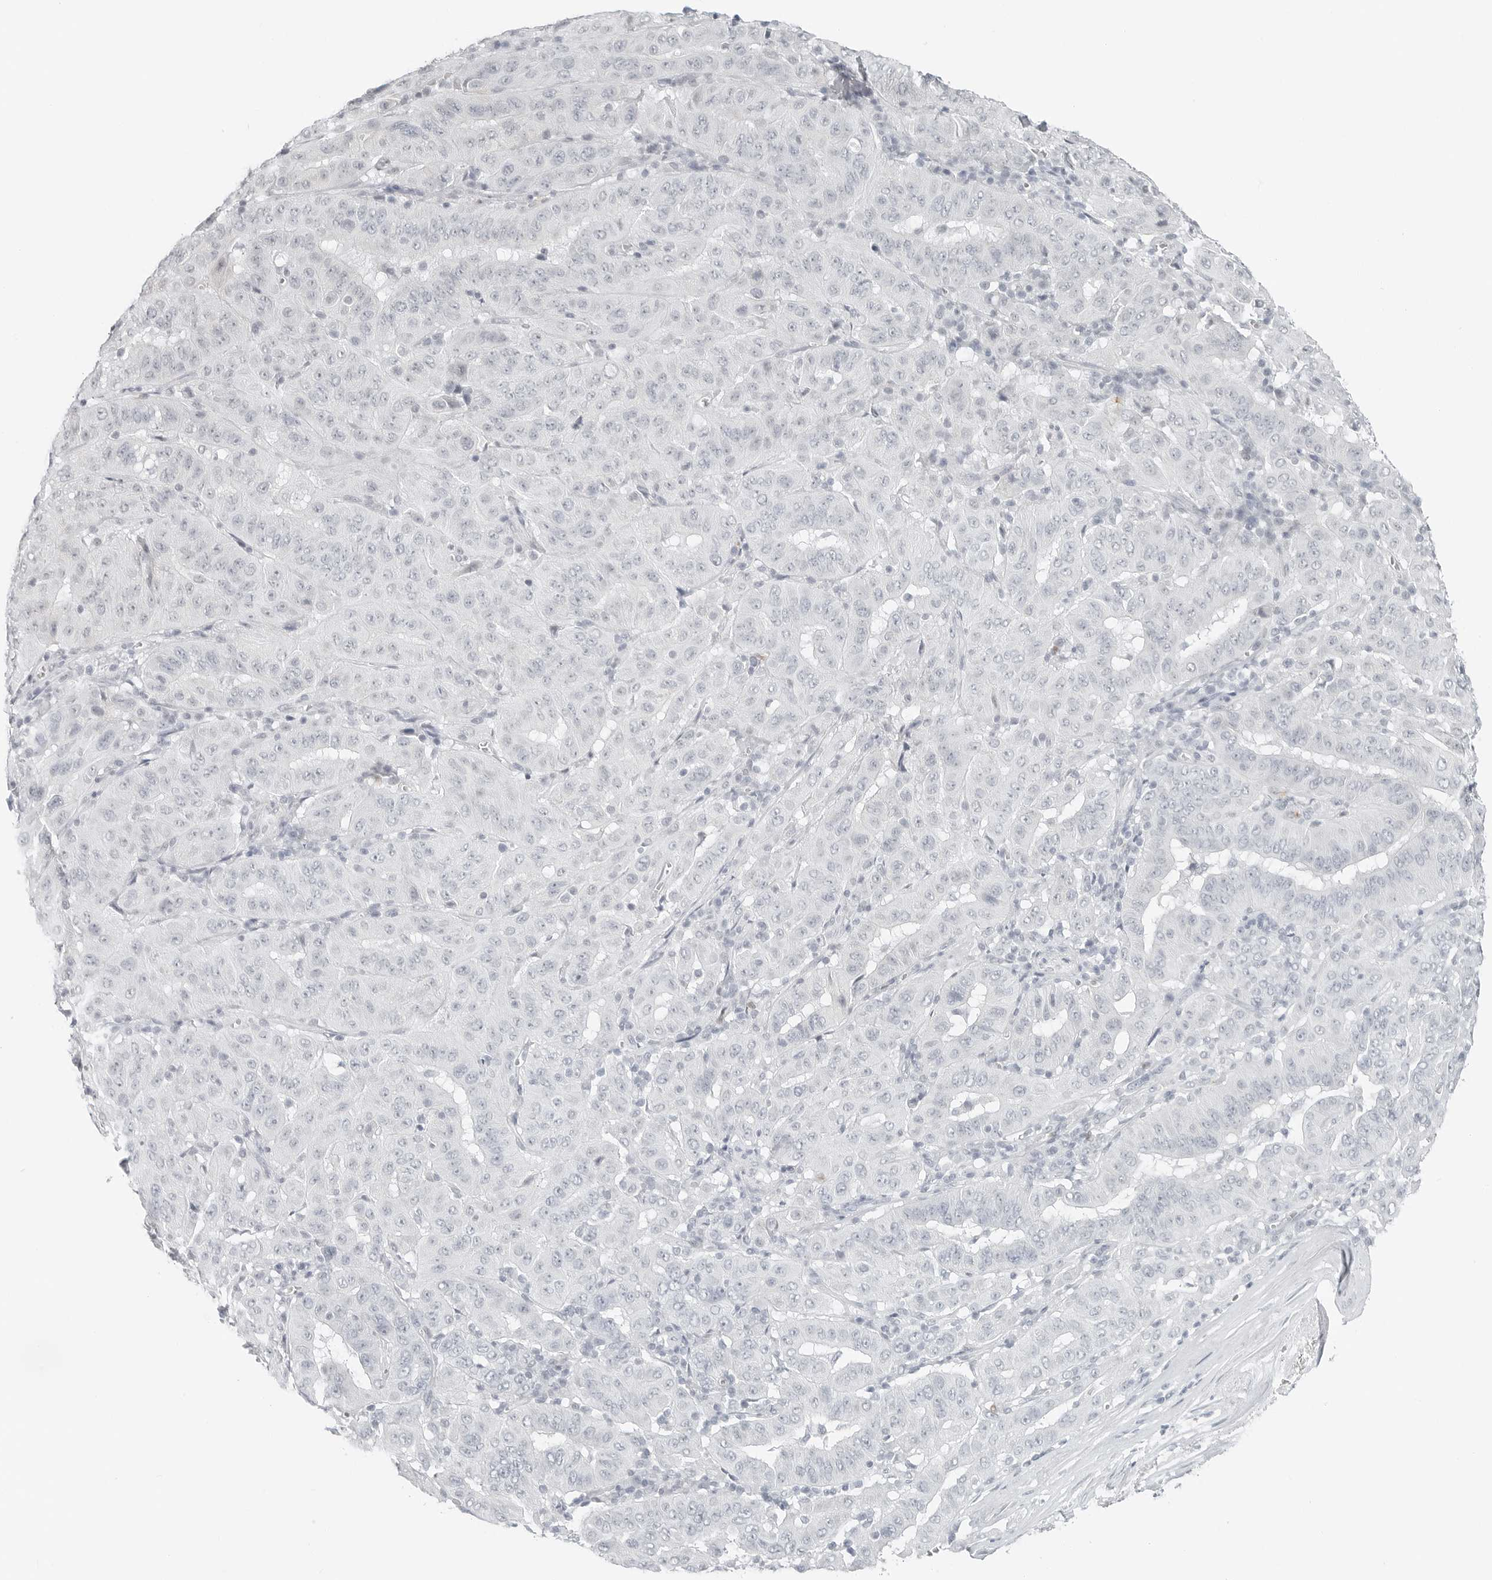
{"staining": {"intensity": "negative", "quantity": "none", "location": "none"}, "tissue": "pancreatic cancer", "cell_type": "Tumor cells", "image_type": "cancer", "snomed": [{"axis": "morphology", "description": "Adenocarcinoma, NOS"}, {"axis": "topography", "description": "Pancreas"}], "caption": "IHC photomicrograph of pancreatic cancer stained for a protein (brown), which exhibits no expression in tumor cells.", "gene": "XIRP1", "patient": {"sex": "male", "age": 63}}